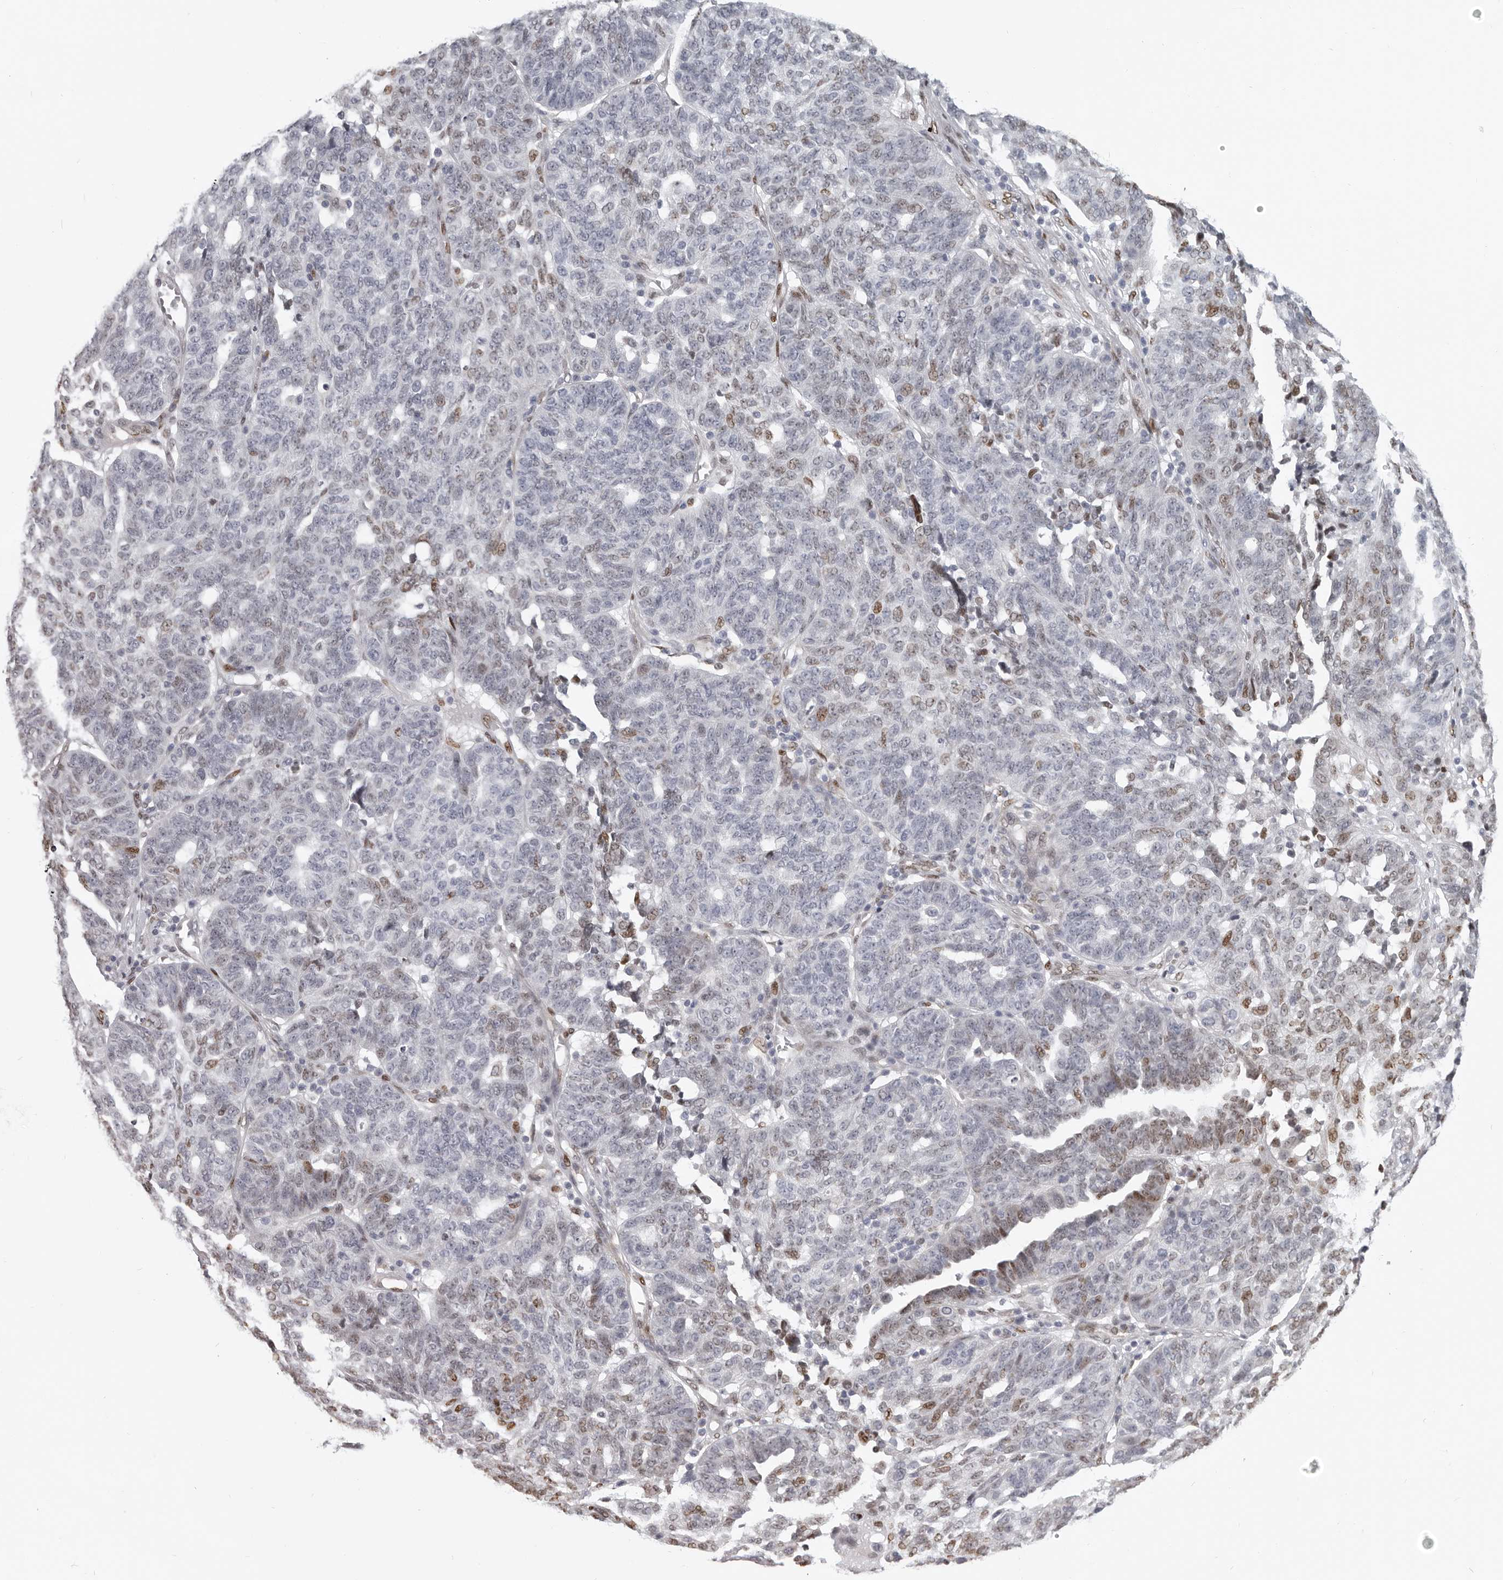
{"staining": {"intensity": "moderate", "quantity": "<25%", "location": "nuclear"}, "tissue": "ovarian cancer", "cell_type": "Tumor cells", "image_type": "cancer", "snomed": [{"axis": "morphology", "description": "Cystadenocarcinoma, serous, NOS"}, {"axis": "topography", "description": "Ovary"}], "caption": "High-magnification brightfield microscopy of ovarian serous cystadenocarcinoma stained with DAB (brown) and counterstained with hematoxylin (blue). tumor cells exhibit moderate nuclear expression is present in approximately<25% of cells.", "gene": "SRP19", "patient": {"sex": "female", "age": 59}}